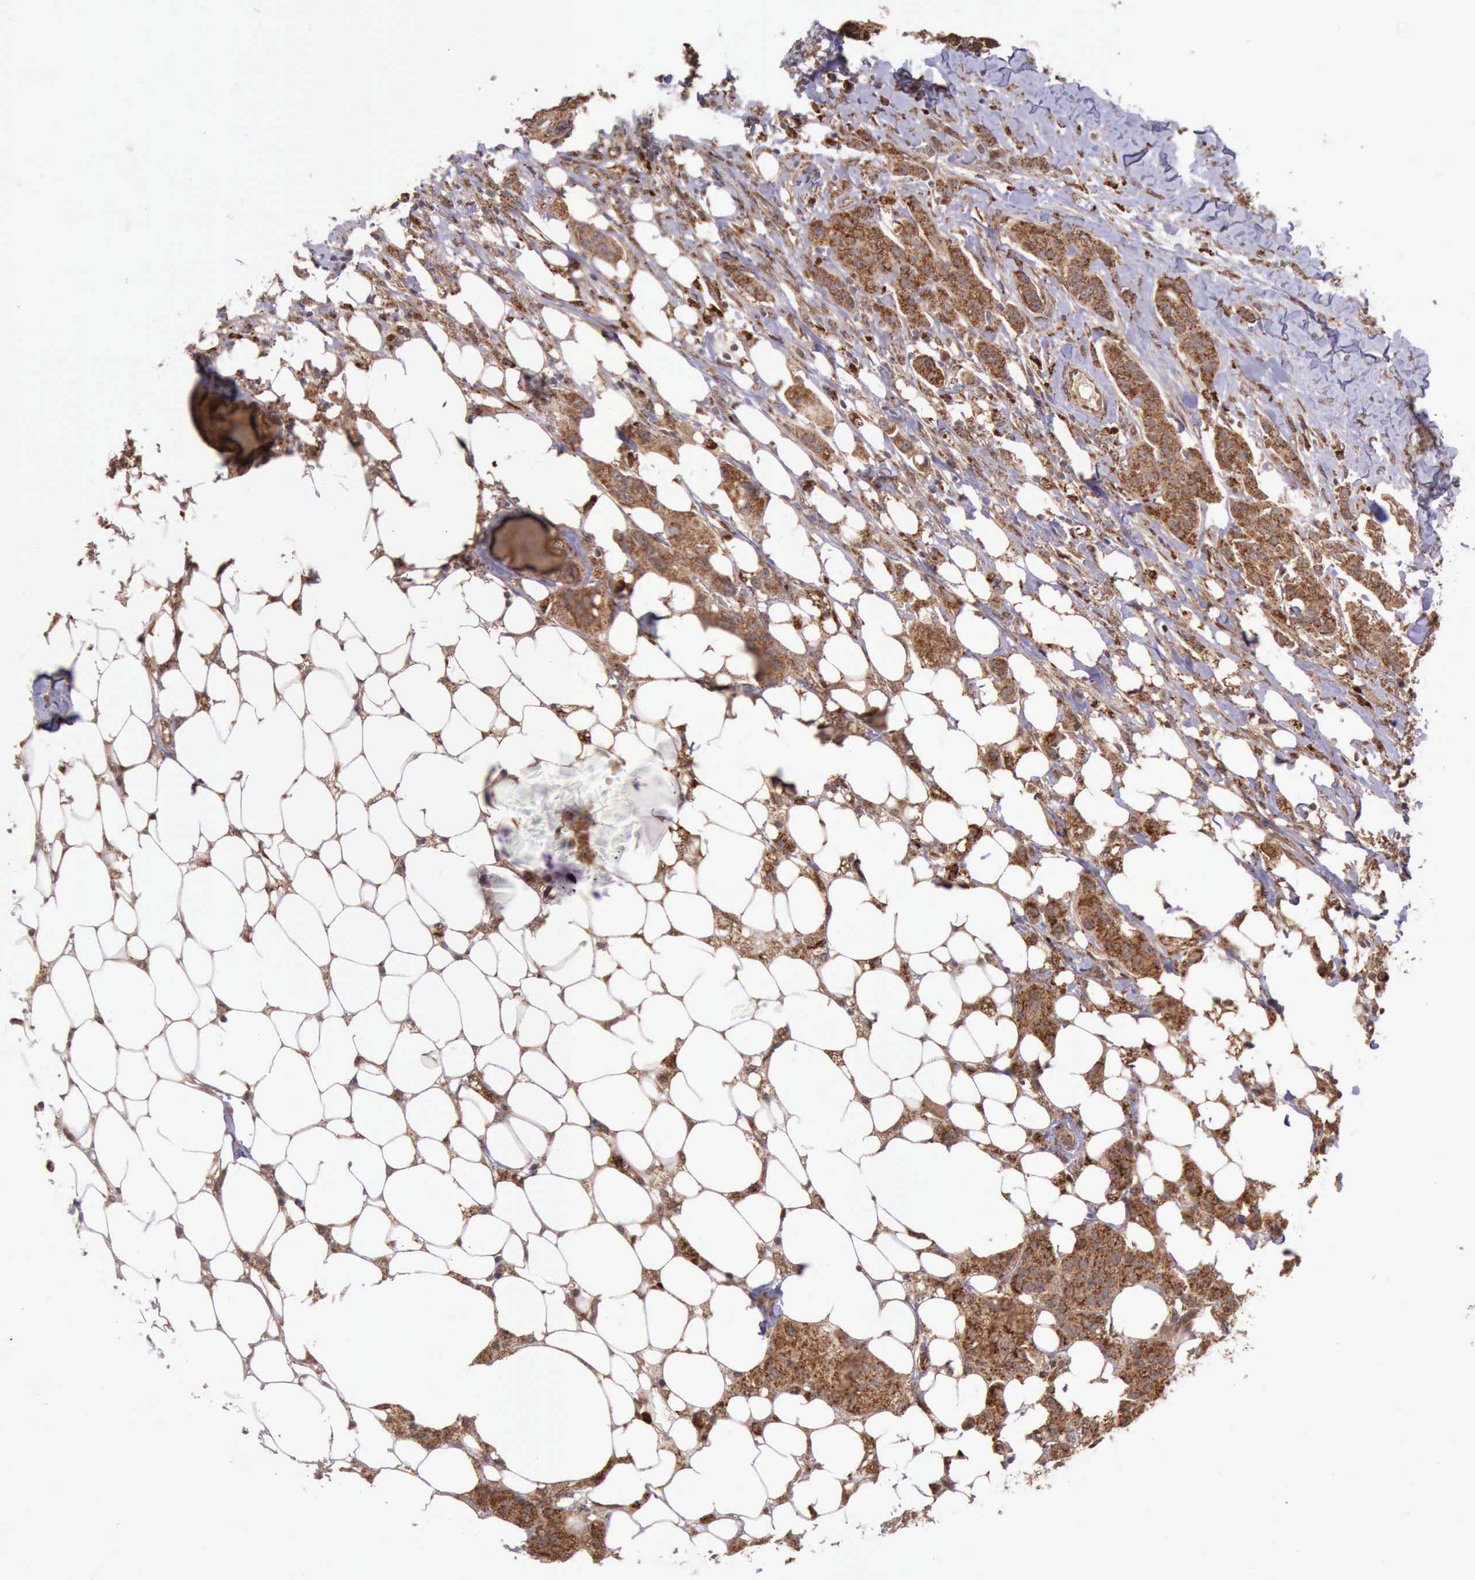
{"staining": {"intensity": "strong", "quantity": ">75%", "location": "cytoplasmic/membranous"}, "tissue": "breast cancer", "cell_type": "Tumor cells", "image_type": "cancer", "snomed": [{"axis": "morphology", "description": "Duct carcinoma"}, {"axis": "topography", "description": "Breast"}], "caption": "Breast intraductal carcinoma stained with IHC reveals strong cytoplasmic/membranous staining in approximately >75% of tumor cells. (brown staining indicates protein expression, while blue staining denotes nuclei).", "gene": "ARMCX3", "patient": {"sex": "female", "age": 40}}